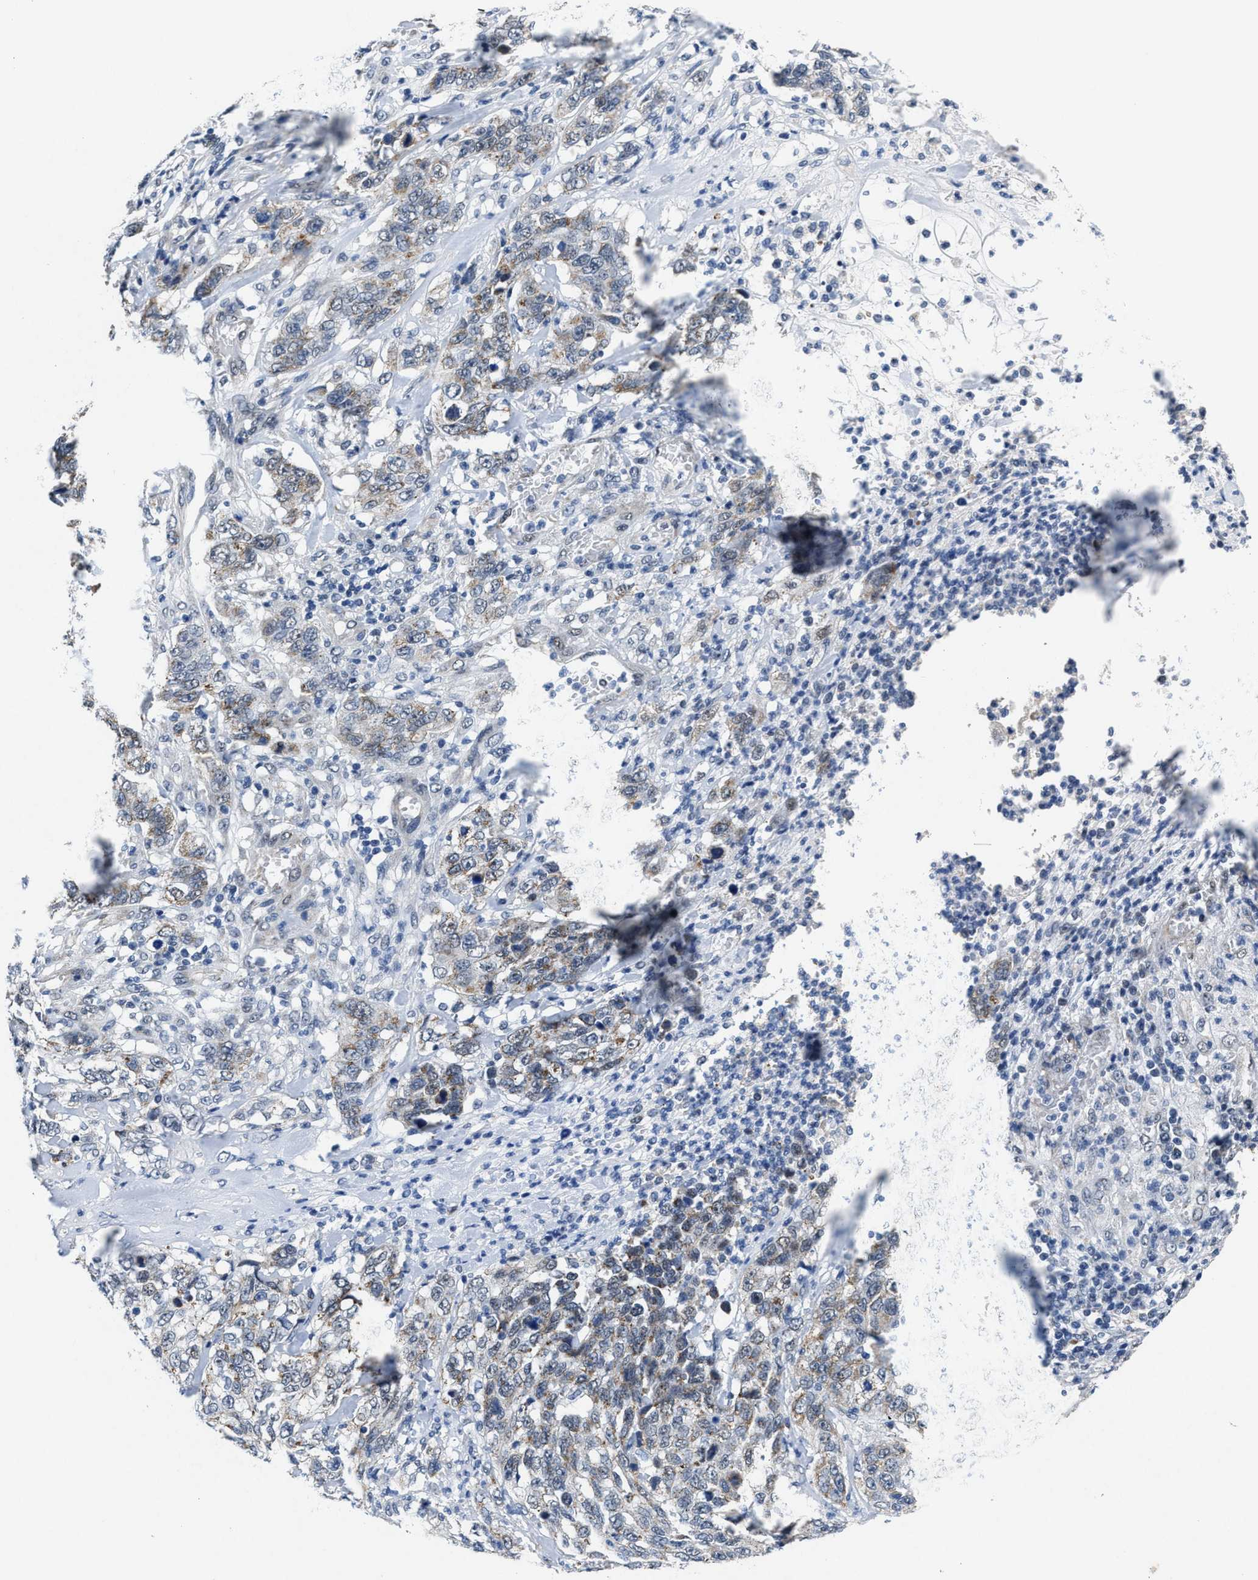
{"staining": {"intensity": "weak", "quantity": ">75%", "location": "cytoplasmic/membranous"}, "tissue": "stomach cancer", "cell_type": "Tumor cells", "image_type": "cancer", "snomed": [{"axis": "morphology", "description": "Adenocarcinoma, NOS"}, {"axis": "topography", "description": "Stomach"}], "caption": "Stomach cancer tissue demonstrates weak cytoplasmic/membranous expression in approximately >75% of tumor cells (Brightfield microscopy of DAB IHC at high magnification).", "gene": "ID3", "patient": {"sex": "male", "age": 48}}